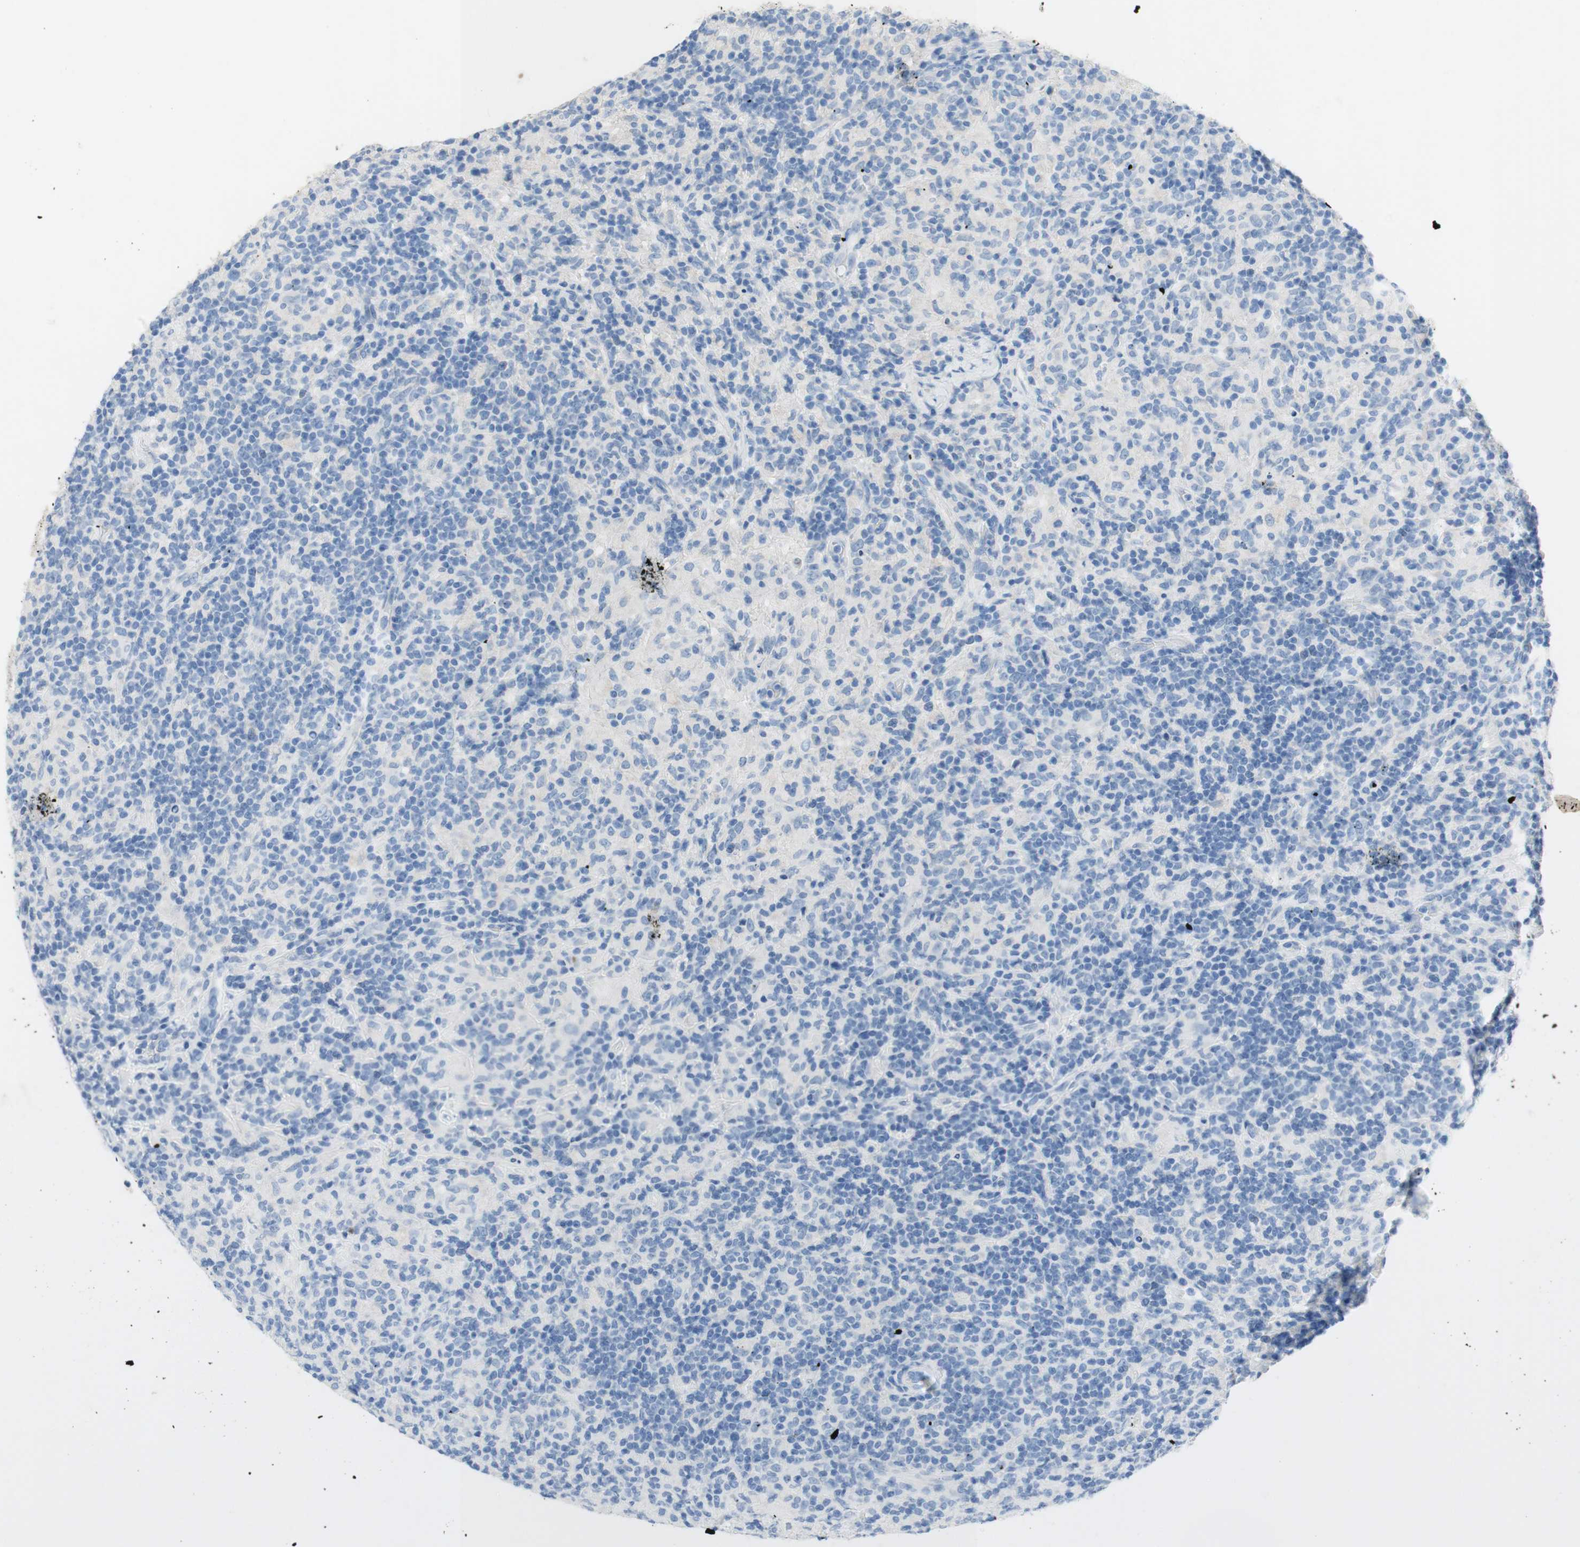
{"staining": {"intensity": "negative", "quantity": "none", "location": "none"}, "tissue": "lymphoma", "cell_type": "Tumor cells", "image_type": "cancer", "snomed": [{"axis": "morphology", "description": "Hodgkin's disease, NOS"}, {"axis": "topography", "description": "Lymph node"}], "caption": "Immunohistochemical staining of human lymphoma shows no significant staining in tumor cells.", "gene": "POLR2J3", "patient": {"sex": "male", "age": 70}}